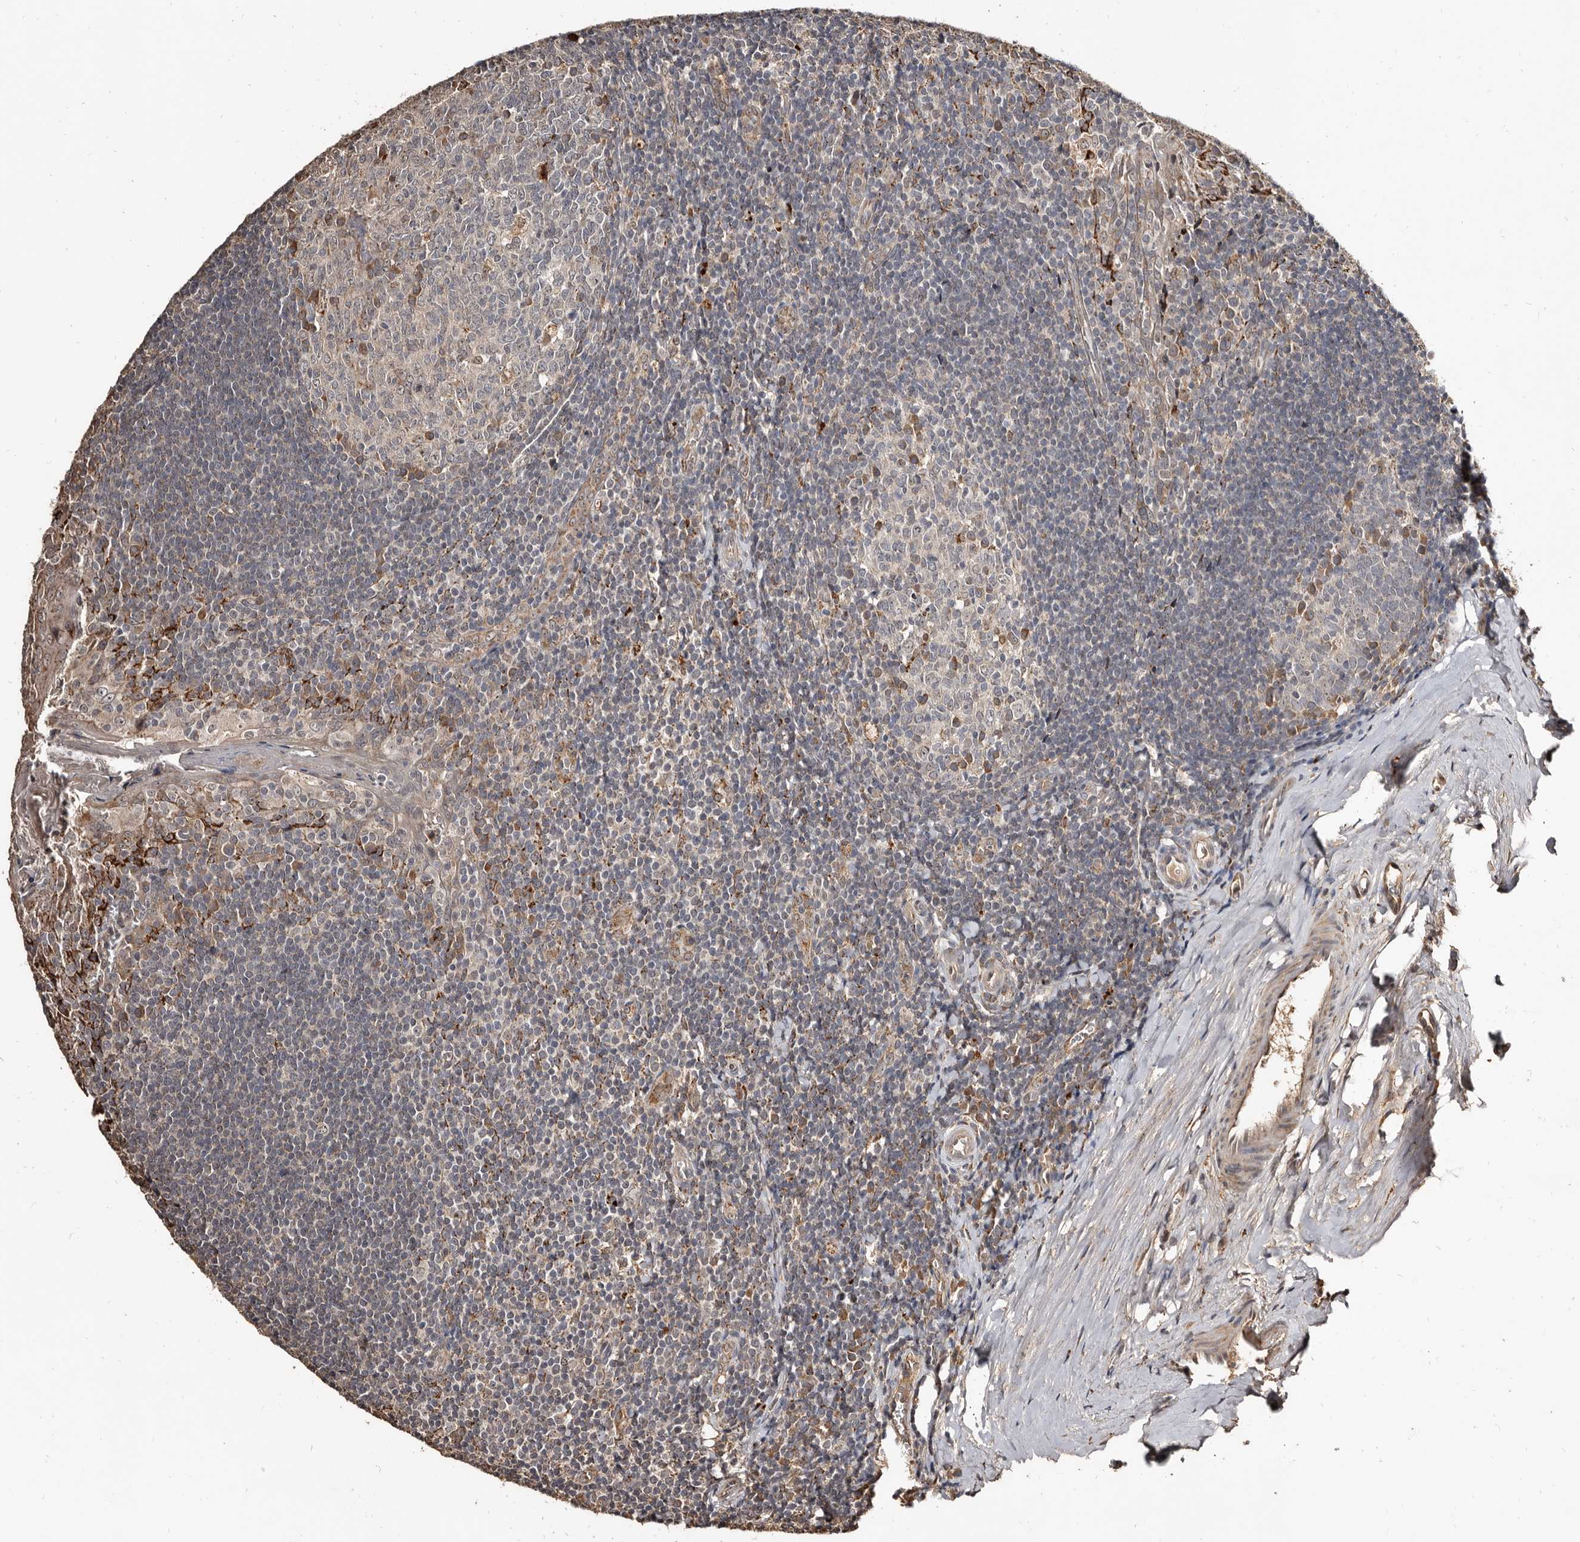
{"staining": {"intensity": "moderate", "quantity": "<25%", "location": "cytoplasmic/membranous"}, "tissue": "tonsil", "cell_type": "Germinal center cells", "image_type": "normal", "snomed": [{"axis": "morphology", "description": "Normal tissue, NOS"}, {"axis": "topography", "description": "Tonsil"}], "caption": "A brown stain shows moderate cytoplasmic/membranous staining of a protein in germinal center cells of benign tonsil. The protein of interest is shown in brown color, while the nuclei are stained blue.", "gene": "AKAP7", "patient": {"sex": "male", "age": 27}}